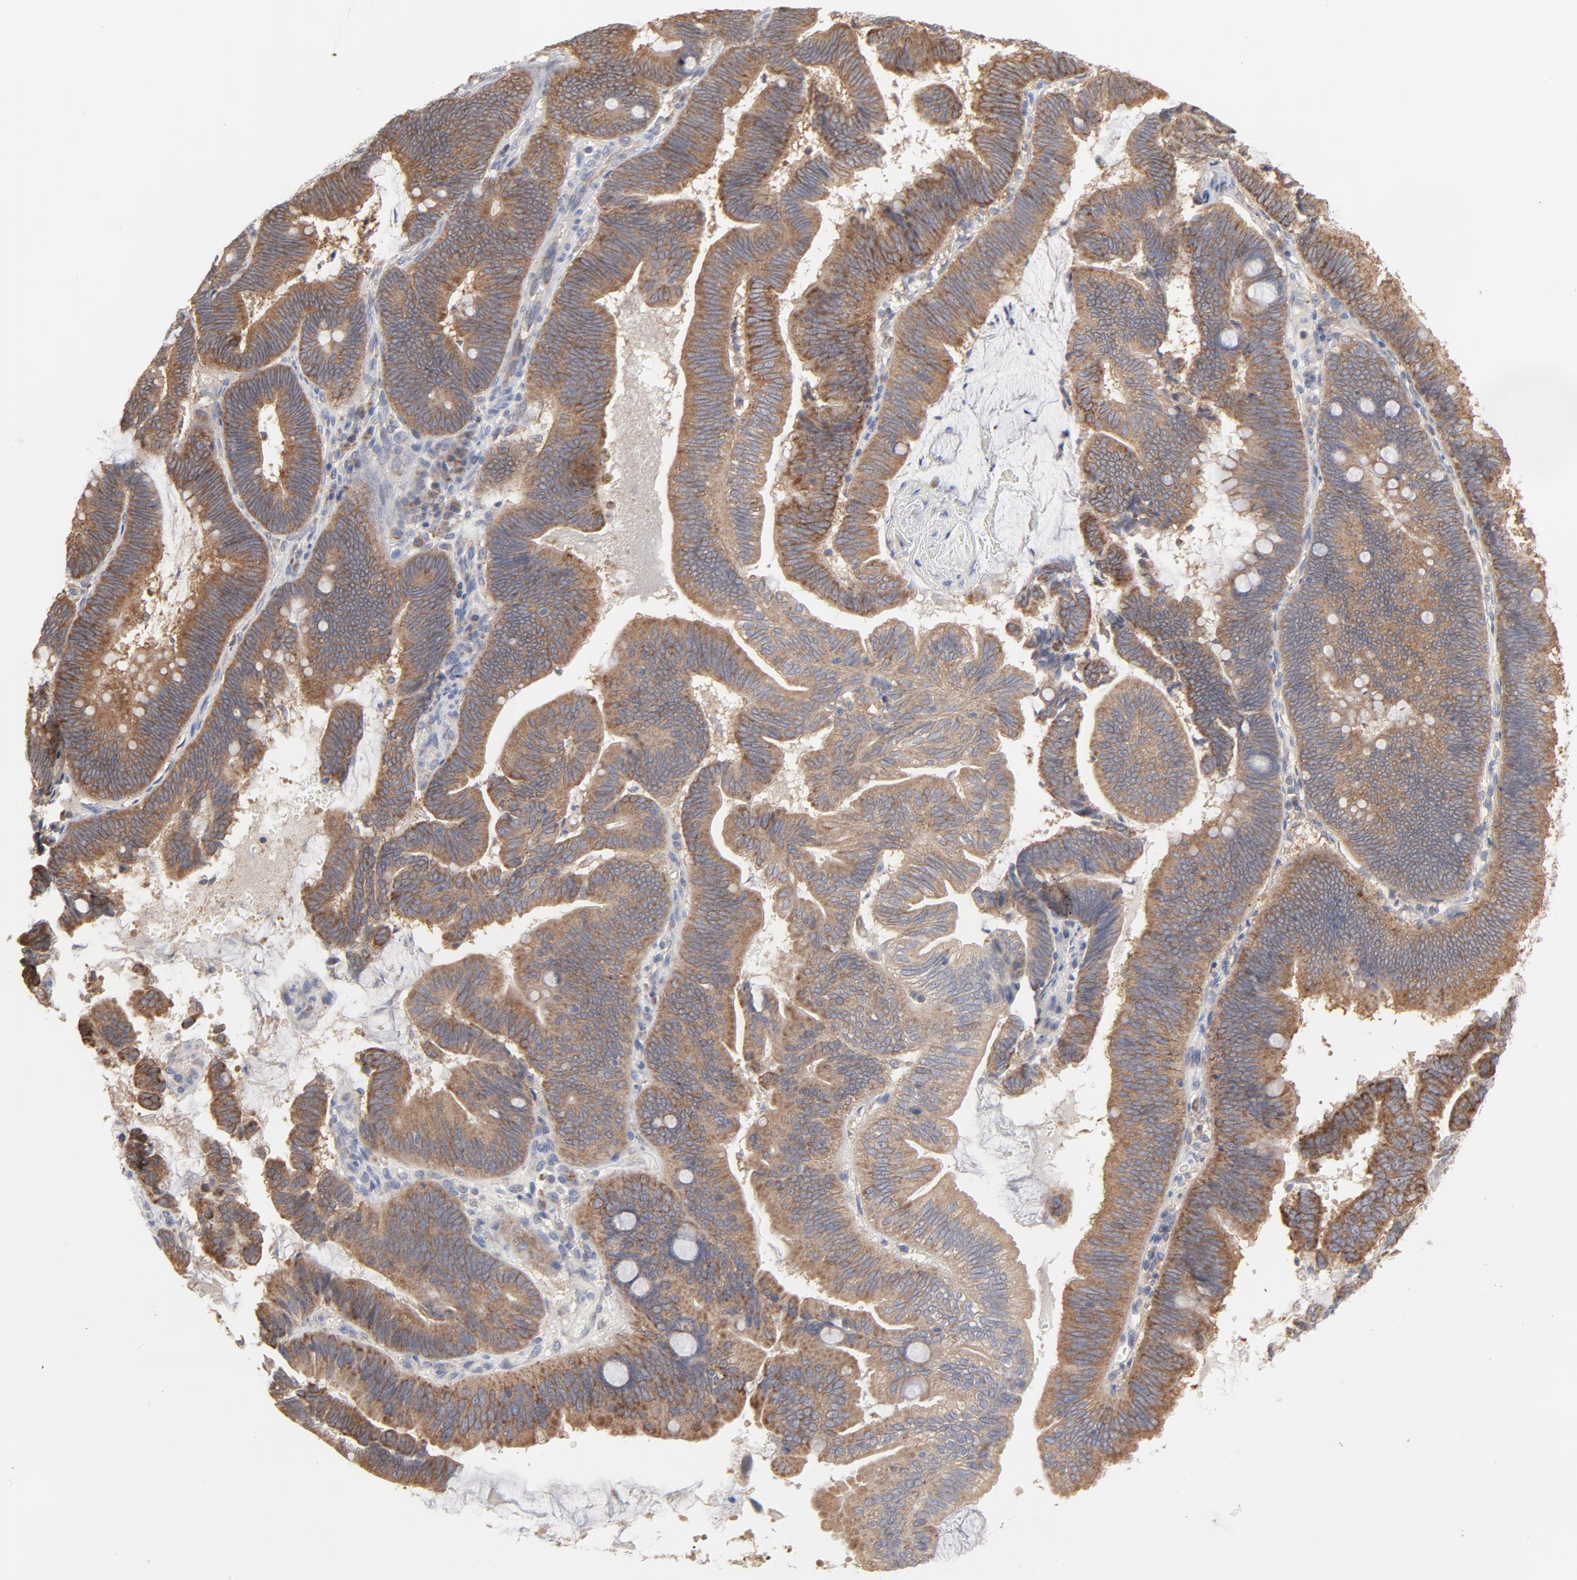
{"staining": {"intensity": "moderate", "quantity": ">75%", "location": "cytoplasmic/membranous"}, "tissue": "pancreatic cancer", "cell_type": "Tumor cells", "image_type": "cancer", "snomed": [{"axis": "morphology", "description": "Adenocarcinoma, NOS"}, {"axis": "topography", "description": "Pancreas"}], "caption": "About >75% of tumor cells in human pancreatic cancer exhibit moderate cytoplasmic/membranous protein expression as visualized by brown immunohistochemical staining.", "gene": "PPFIBP2", "patient": {"sex": "male", "age": 82}}